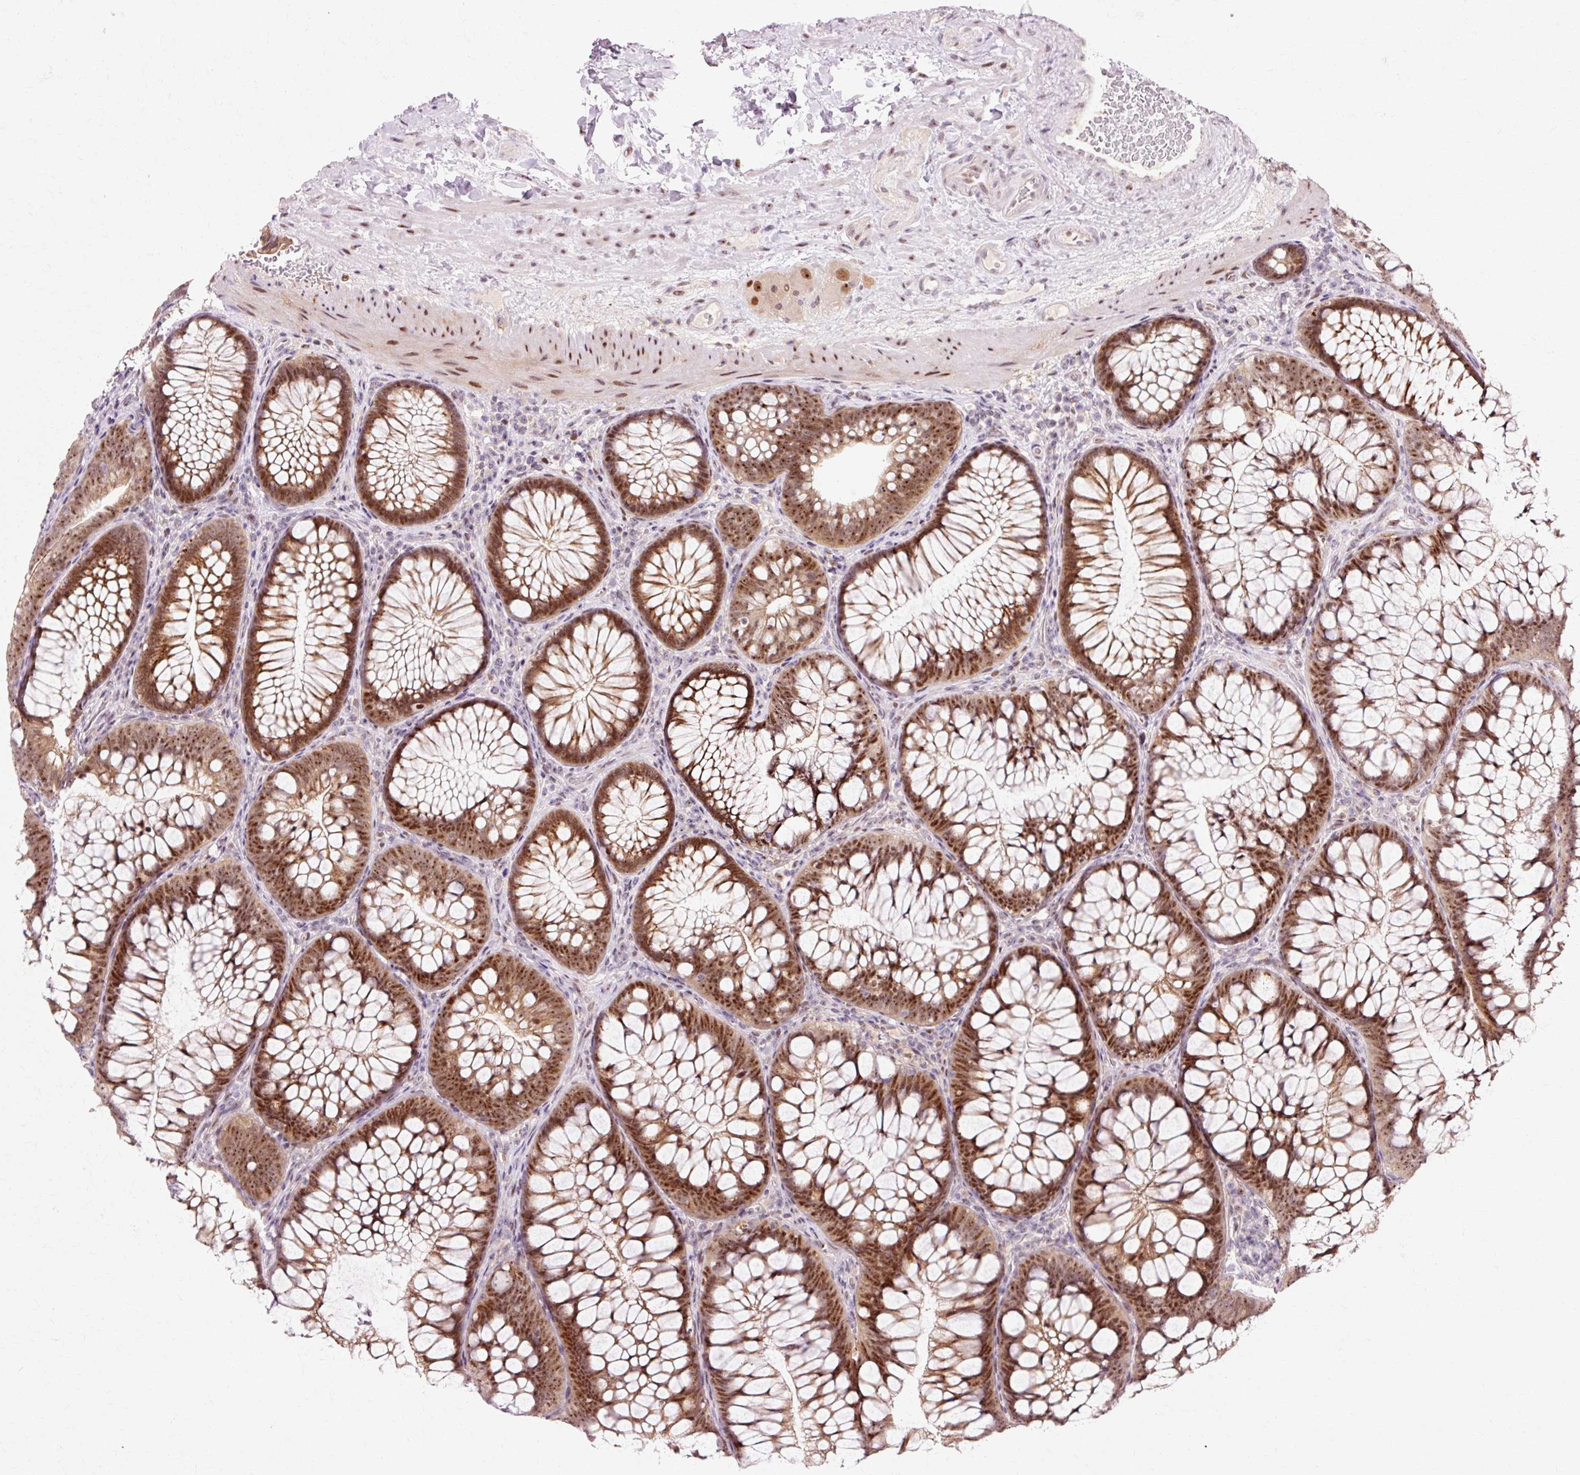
{"staining": {"intensity": "weak", "quantity": ">75%", "location": "nuclear"}, "tissue": "colon", "cell_type": "Endothelial cells", "image_type": "normal", "snomed": [{"axis": "morphology", "description": "Normal tissue, NOS"}, {"axis": "morphology", "description": "Adenoma, NOS"}, {"axis": "topography", "description": "Soft tissue"}, {"axis": "topography", "description": "Colon"}], "caption": "Endothelial cells show low levels of weak nuclear staining in about >75% of cells in normal human colon.", "gene": "MACROD2", "patient": {"sex": "male", "age": 47}}